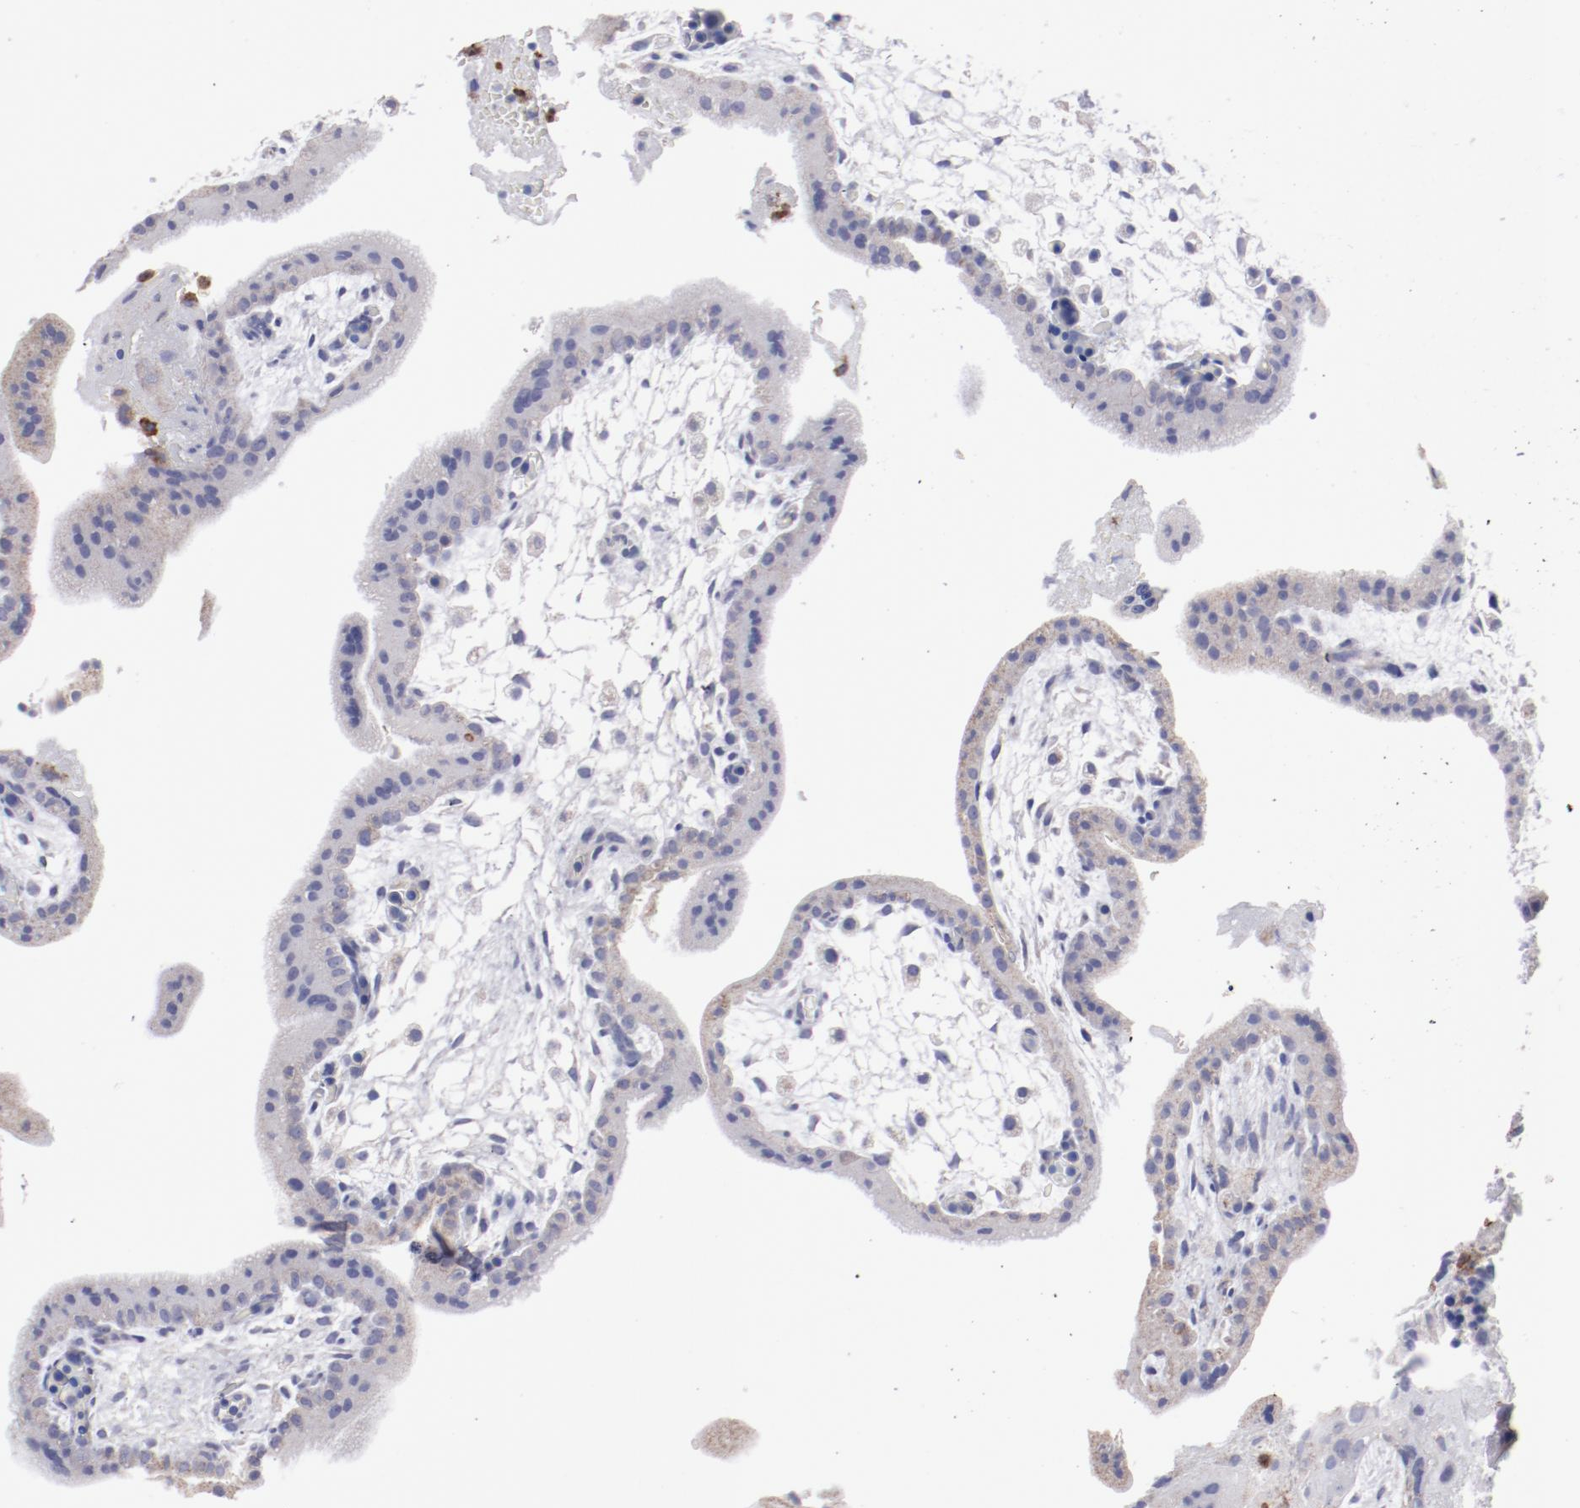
{"staining": {"intensity": "weak", "quantity": ">75%", "location": "cytoplasmic/membranous"}, "tissue": "placenta", "cell_type": "Decidual cells", "image_type": "normal", "snomed": [{"axis": "morphology", "description": "Normal tissue, NOS"}, {"axis": "topography", "description": "Placenta"}], "caption": "IHC (DAB) staining of normal placenta exhibits weak cytoplasmic/membranous protein positivity in about >75% of decidual cells. (Brightfield microscopy of DAB IHC at high magnification).", "gene": "FGR", "patient": {"sex": "female", "age": 35}}